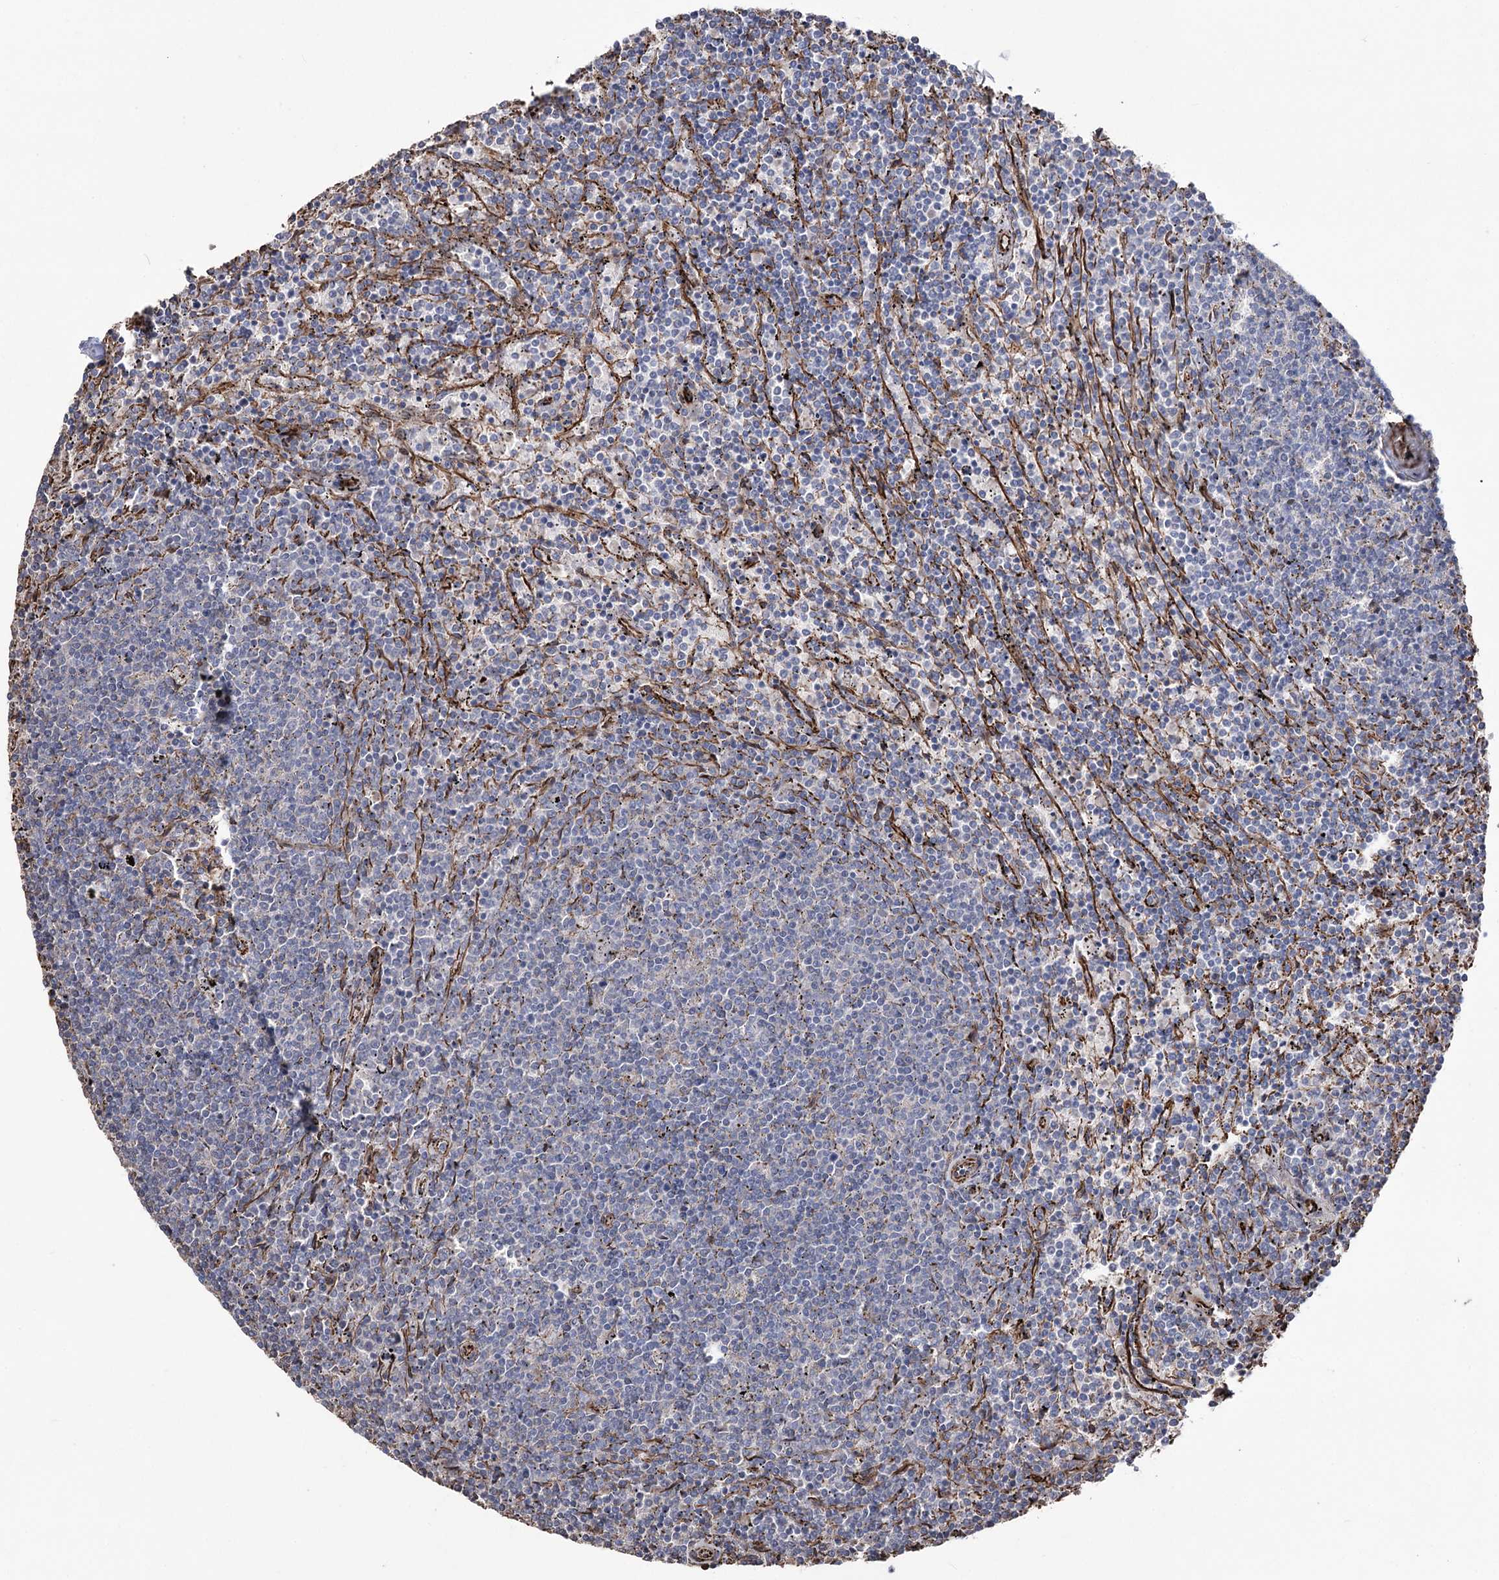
{"staining": {"intensity": "negative", "quantity": "none", "location": "none"}, "tissue": "lymphoma", "cell_type": "Tumor cells", "image_type": "cancer", "snomed": [{"axis": "morphology", "description": "Malignant lymphoma, non-Hodgkin's type, Low grade"}, {"axis": "topography", "description": "Spleen"}], "caption": "Histopathology image shows no significant protein staining in tumor cells of malignant lymphoma, non-Hodgkin's type (low-grade).", "gene": "ARHGAP20", "patient": {"sex": "female", "age": 50}}